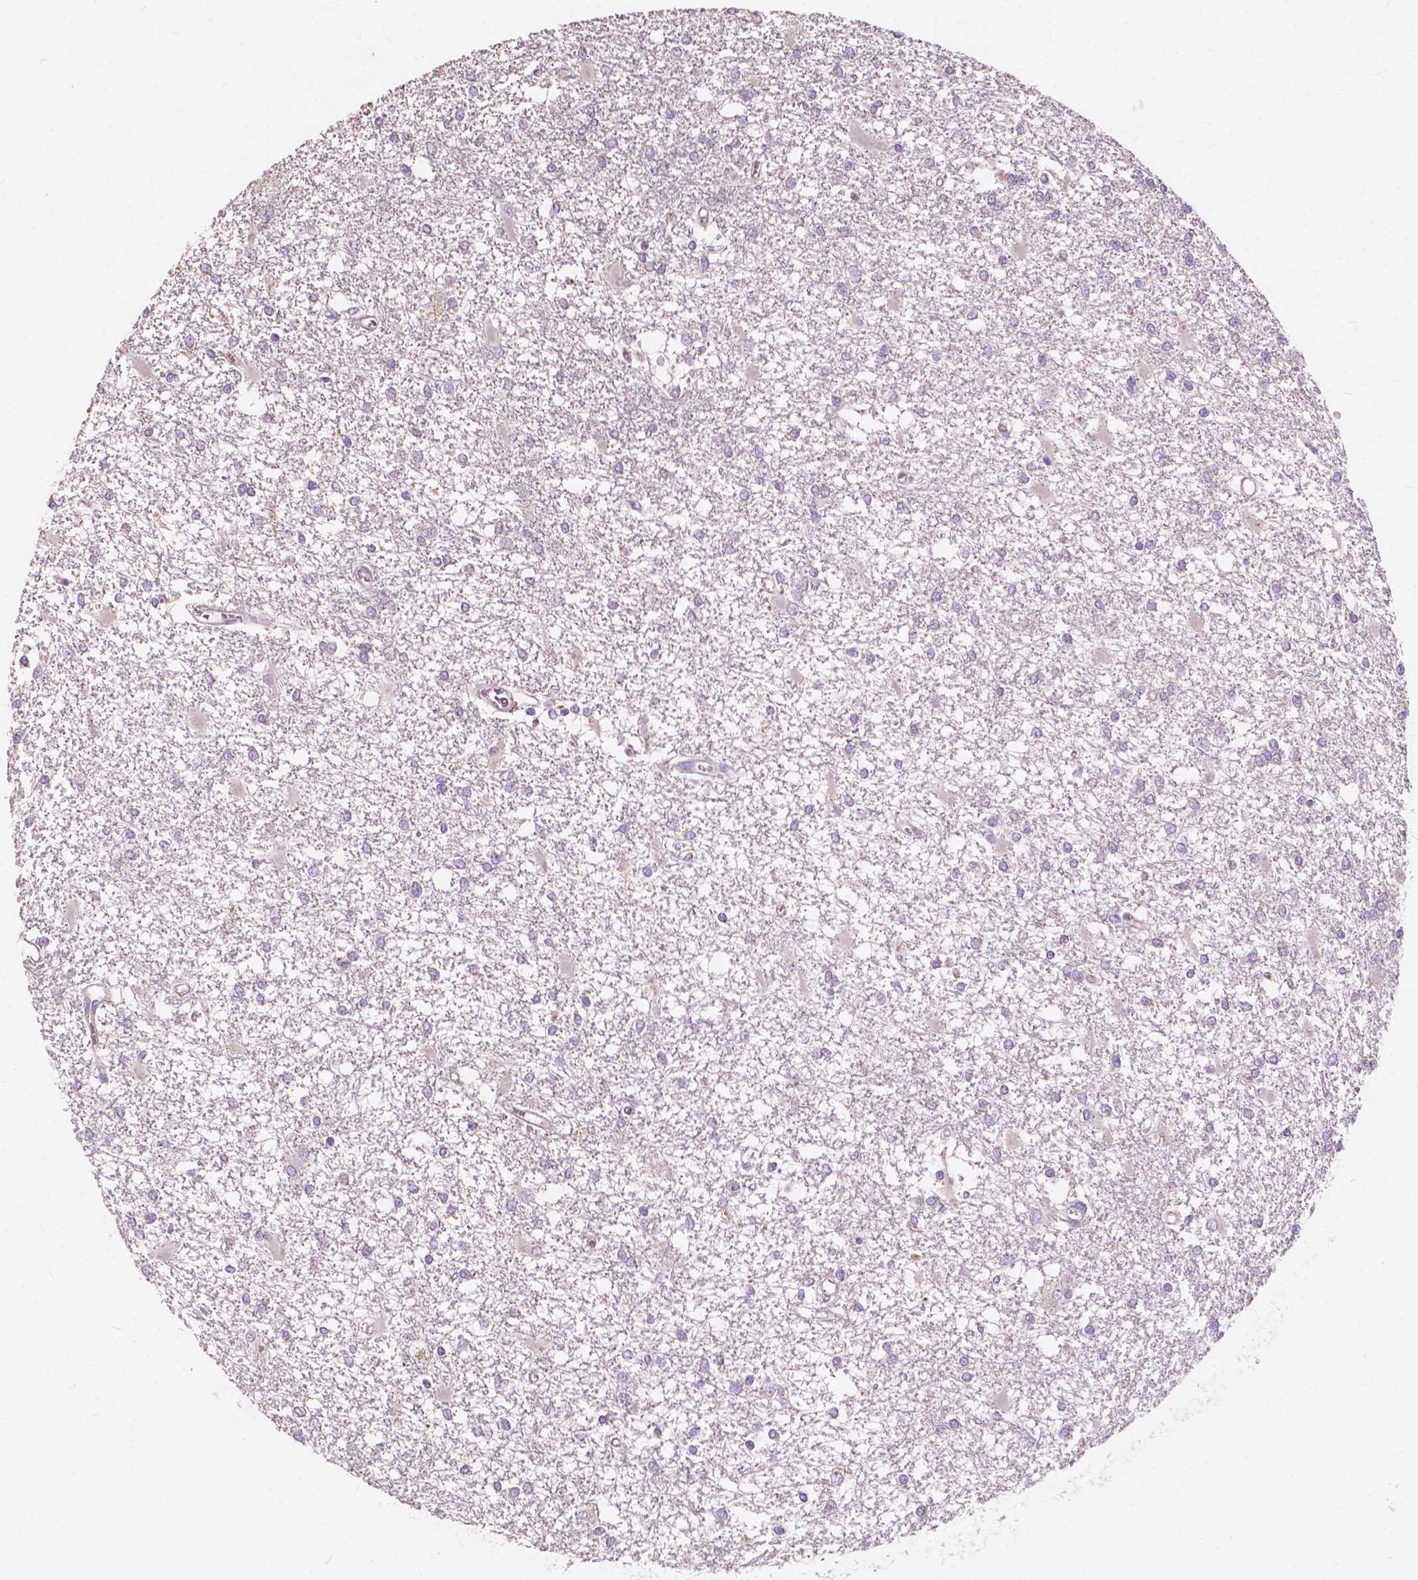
{"staining": {"intensity": "negative", "quantity": "none", "location": "none"}, "tissue": "glioma", "cell_type": "Tumor cells", "image_type": "cancer", "snomed": [{"axis": "morphology", "description": "Glioma, malignant, High grade"}, {"axis": "topography", "description": "Cerebral cortex"}], "caption": "Tumor cells show no significant expression in glioma.", "gene": "NDUFS1", "patient": {"sex": "male", "age": 79}}